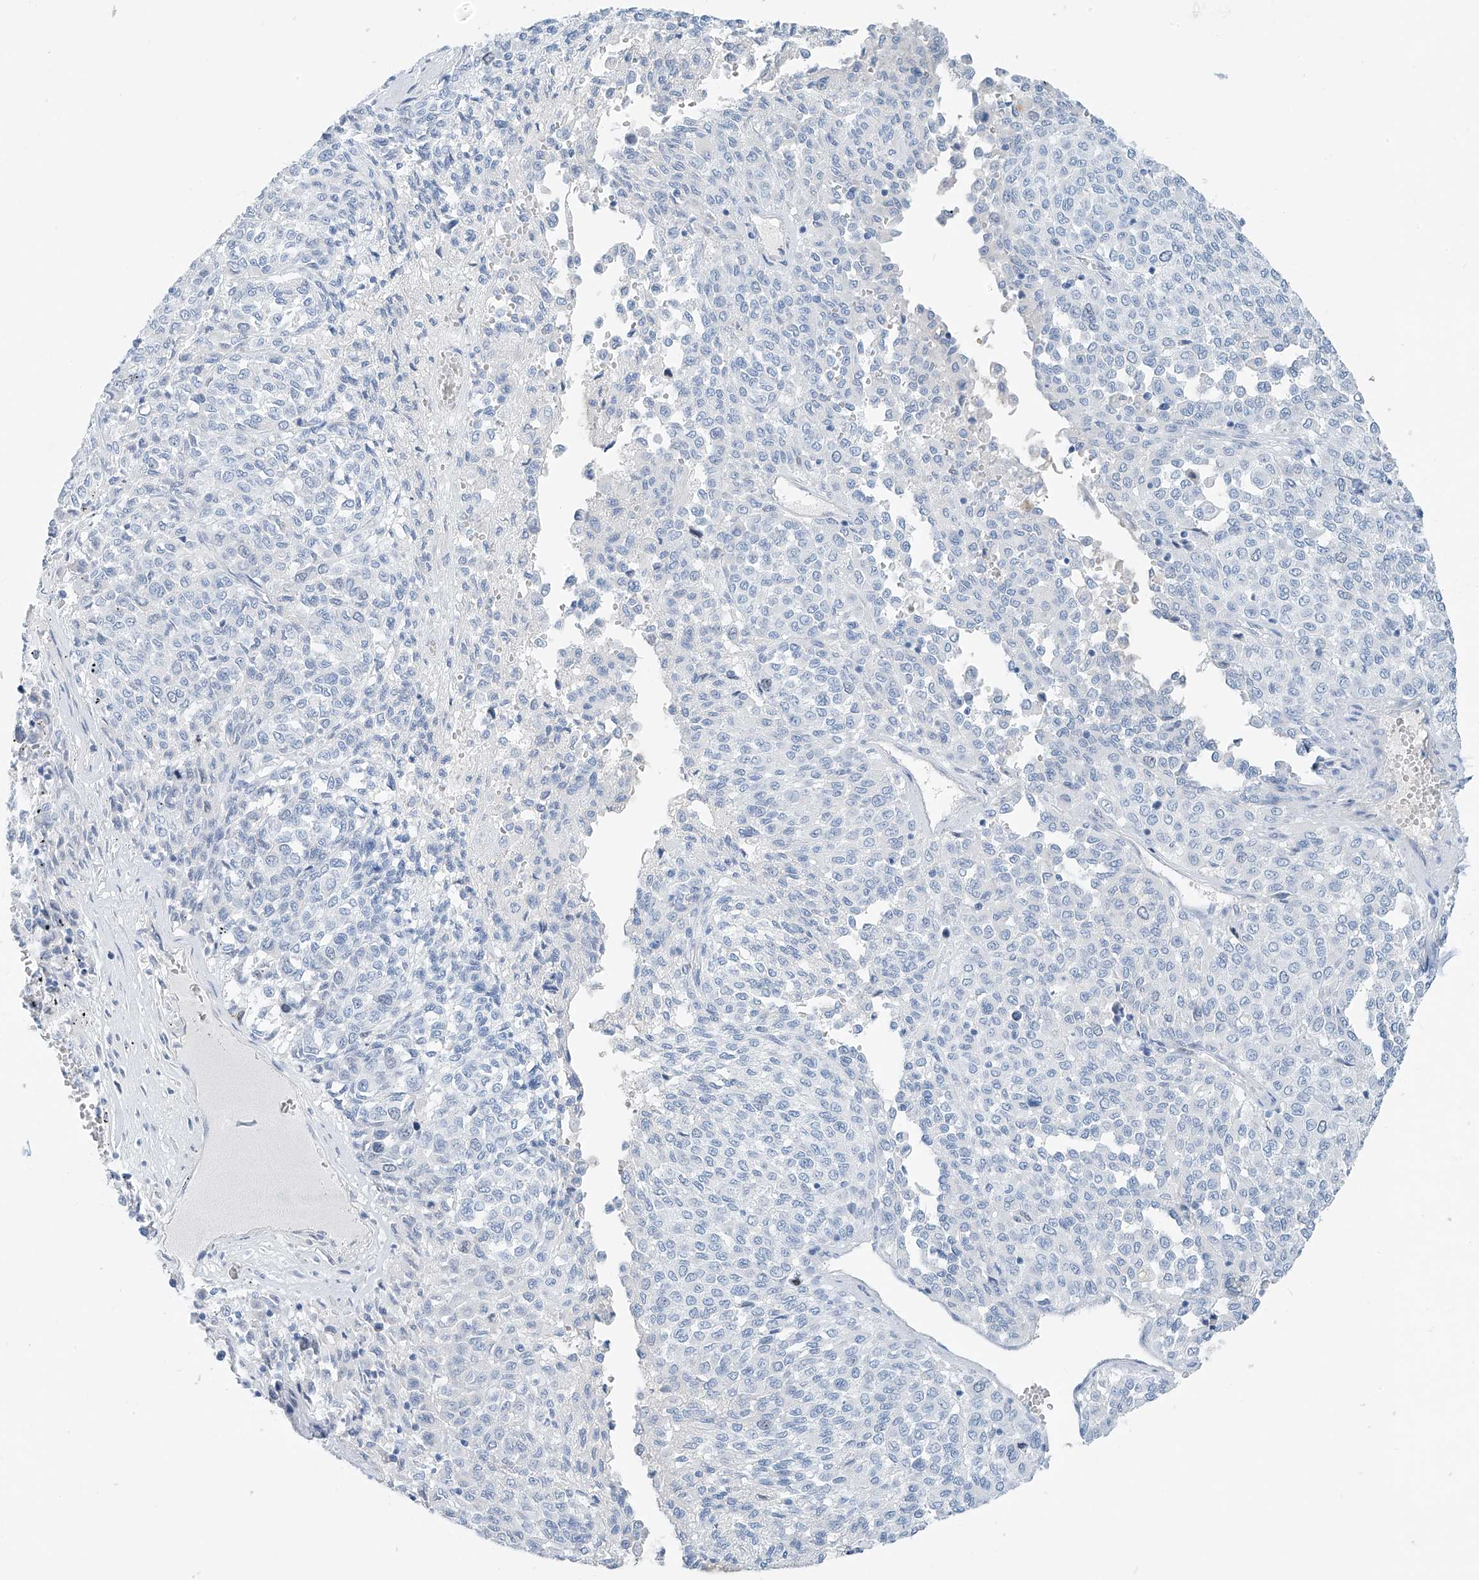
{"staining": {"intensity": "negative", "quantity": "none", "location": "none"}, "tissue": "melanoma", "cell_type": "Tumor cells", "image_type": "cancer", "snomed": [{"axis": "morphology", "description": "Malignant melanoma, Metastatic site"}, {"axis": "topography", "description": "Pancreas"}], "caption": "A micrograph of malignant melanoma (metastatic site) stained for a protein shows no brown staining in tumor cells.", "gene": "SGO2", "patient": {"sex": "female", "age": 30}}